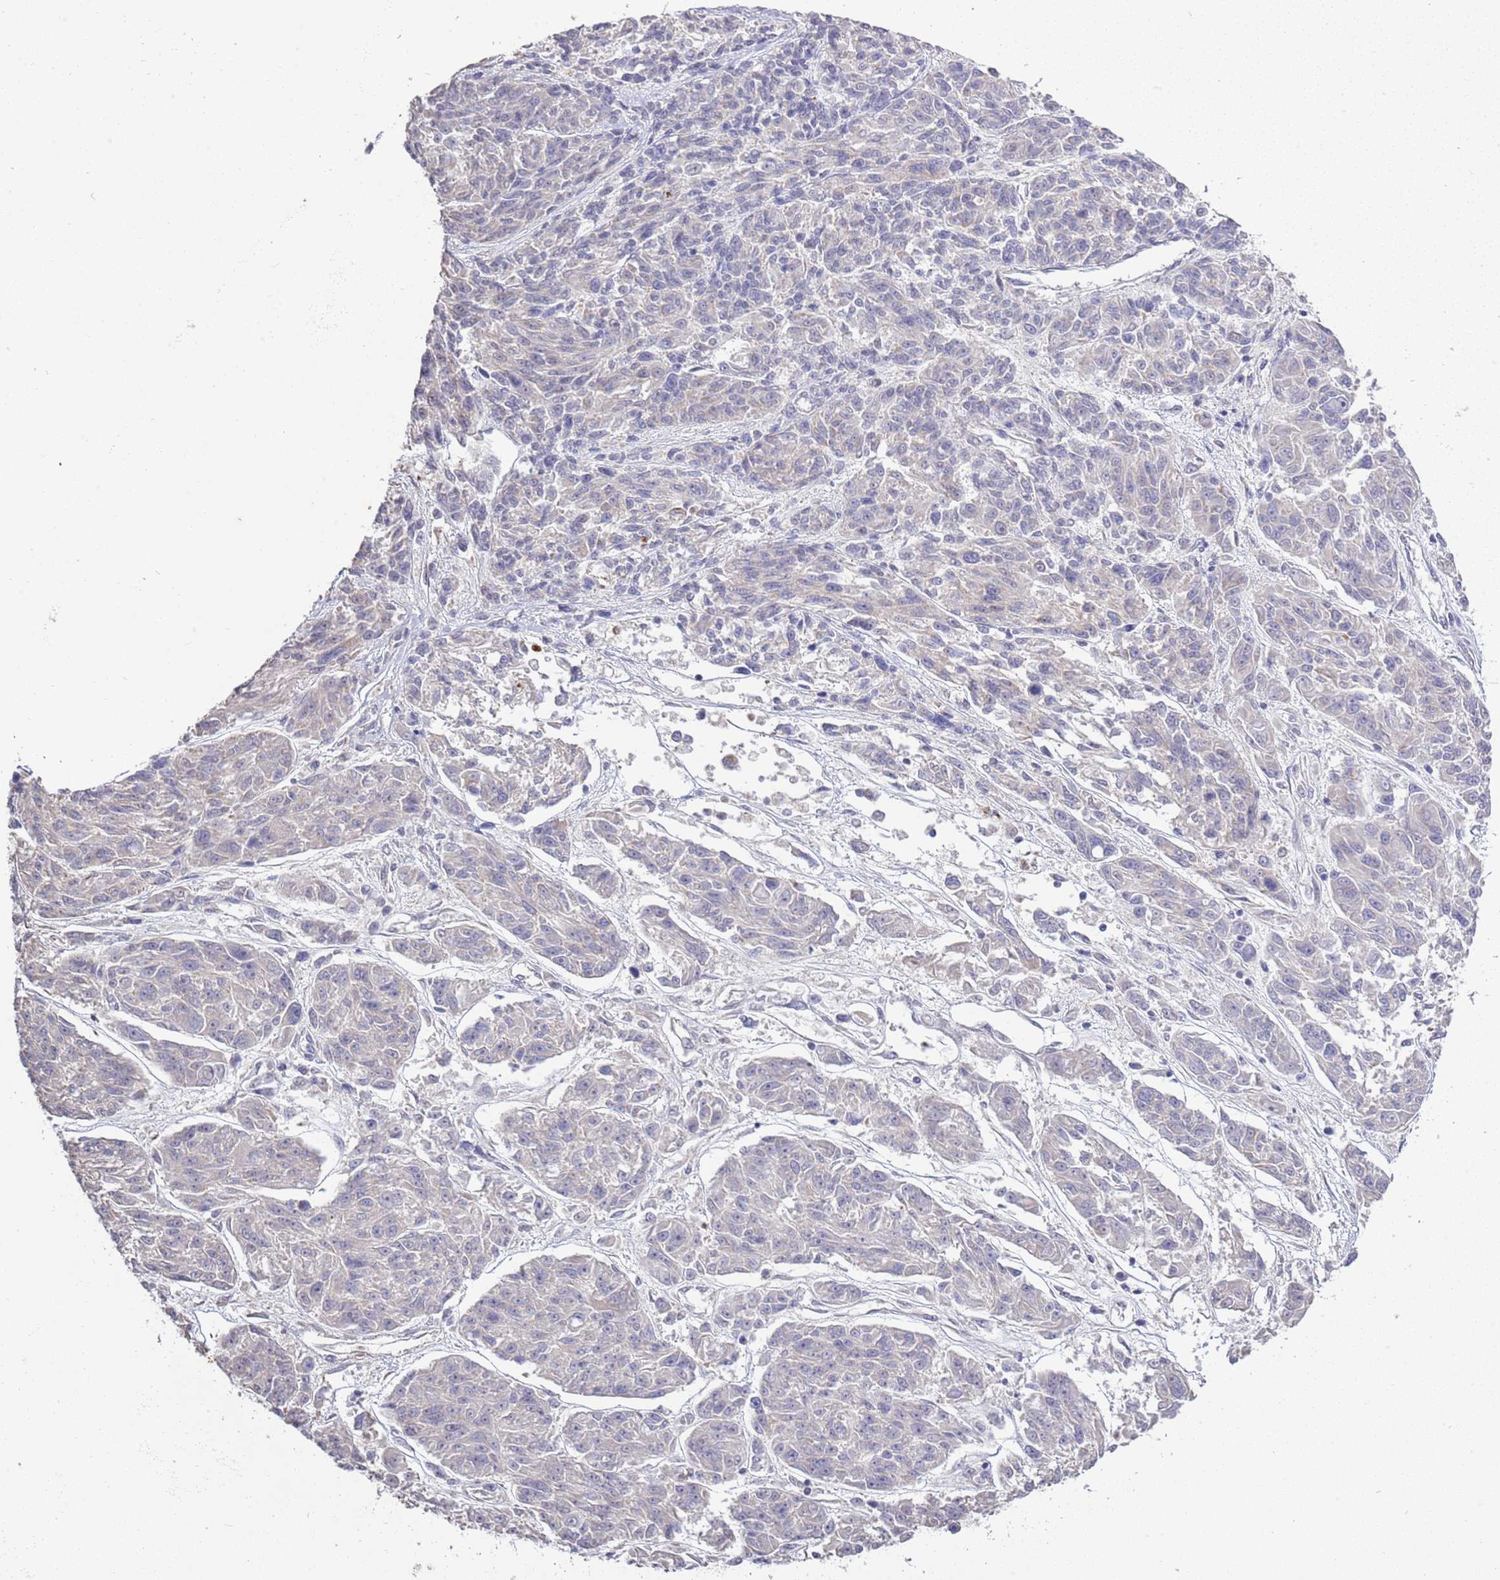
{"staining": {"intensity": "negative", "quantity": "none", "location": "none"}, "tissue": "melanoma", "cell_type": "Tumor cells", "image_type": "cancer", "snomed": [{"axis": "morphology", "description": "Malignant melanoma, NOS"}, {"axis": "topography", "description": "Skin"}], "caption": "Tumor cells show no significant positivity in melanoma.", "gene": "P2RY13", "patient": {"sex": "male", "age": 53}}